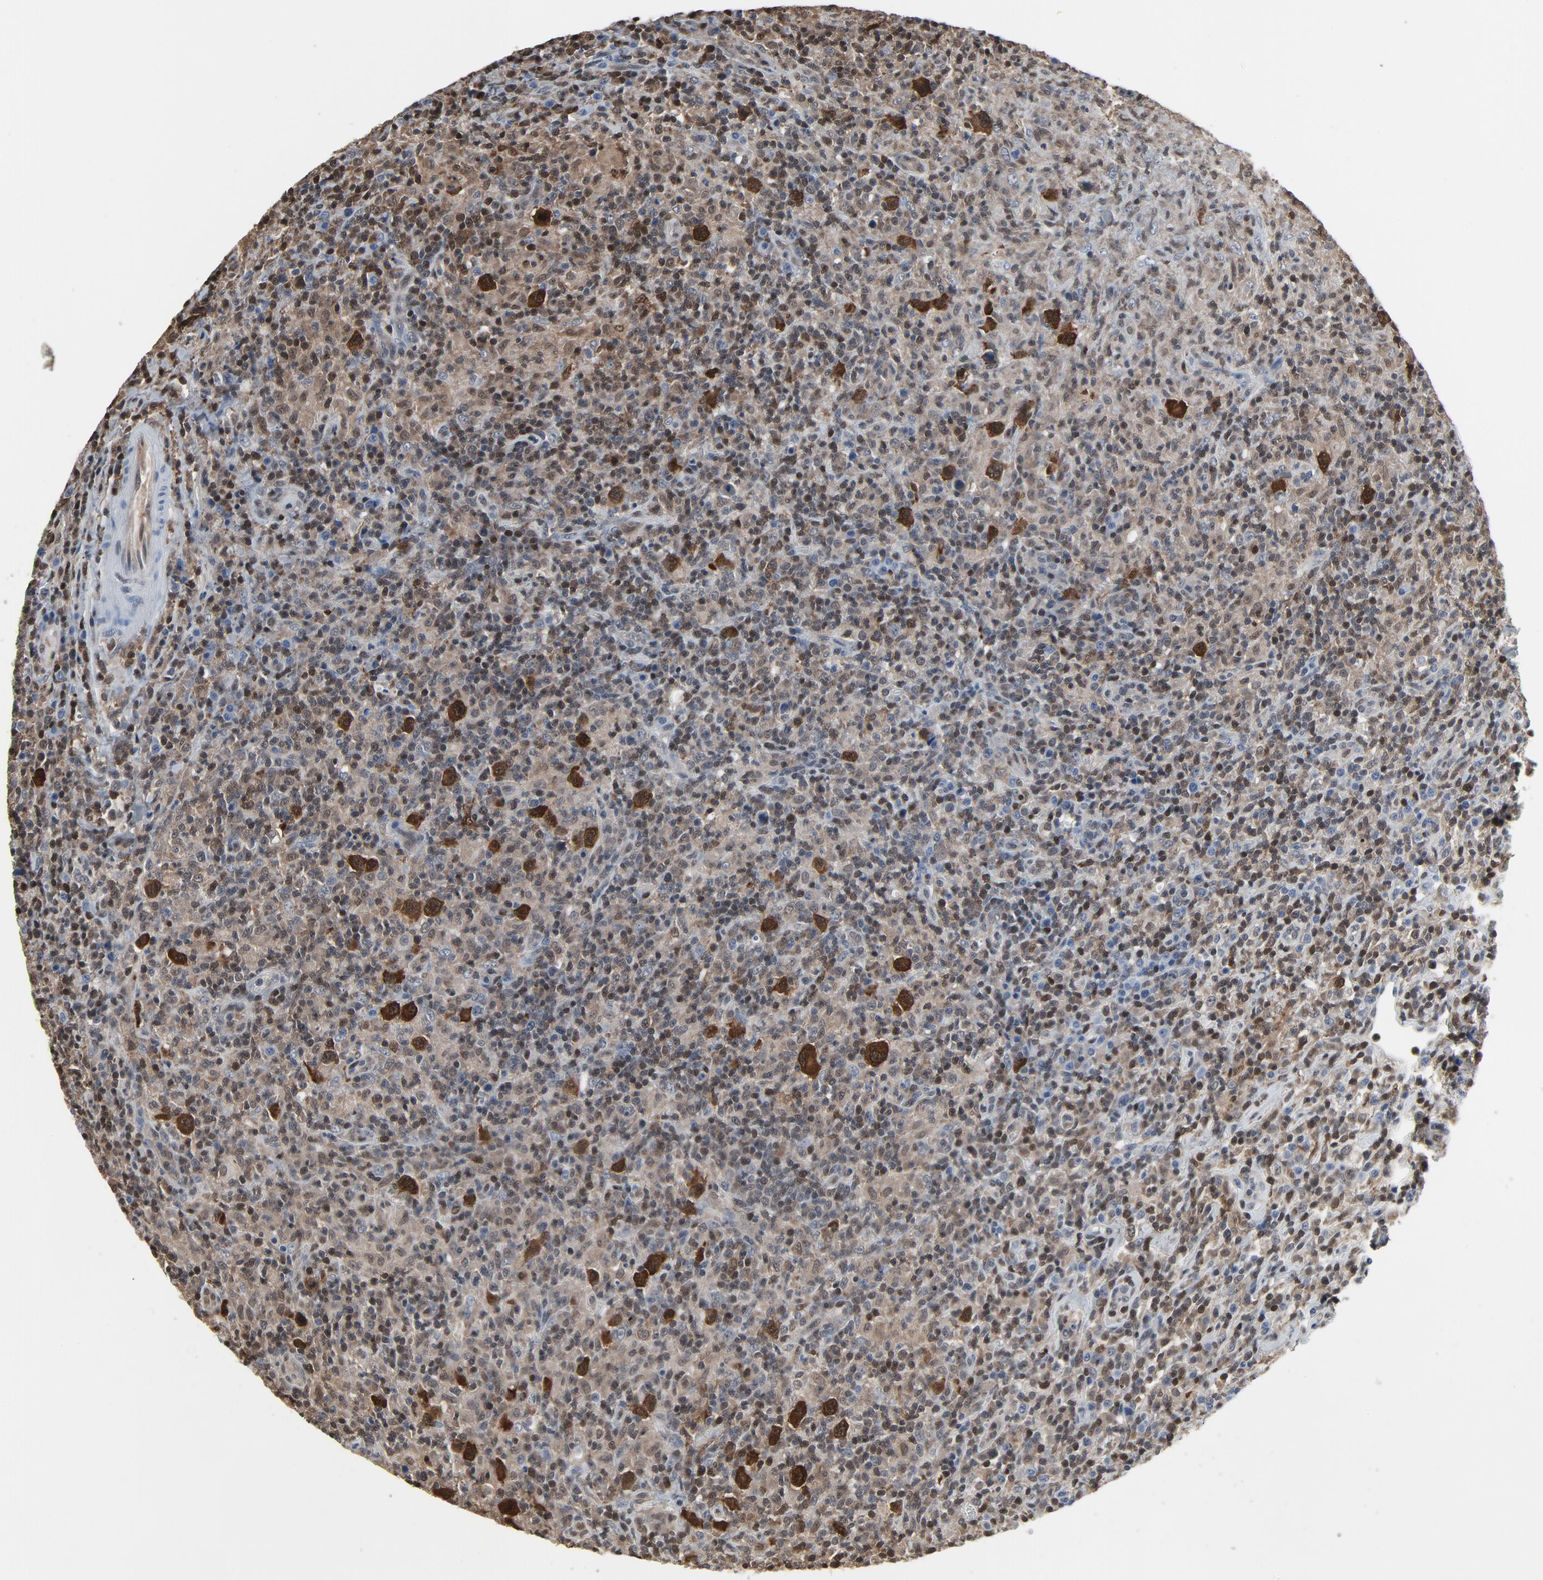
{"staining": {"intensity": "strong", "quantity": "<25%", "location": "cytoplasmic/membranous"}, "tissue": "lymphoma", "cell_type": "Tumor cells", "image_type": "cancer", "snomed": [{"axis": "morphology", "description": "Hodgkin's disease, NOS"}, {"axis": "topography", "description": "Lymph node"}], "caption": "IHC micrograph of neoplastic tissue: lymphoma stained using immunohistochemistry (IHC) demonstrates medium levels of strong protein expression localized specifically in the cytoplasmic/membranous of tumor cells, appearing as a cytoplasmic/membranous brown color.", "gene": "STAT5A", "patient": {"sex": "male", "age": 65}}